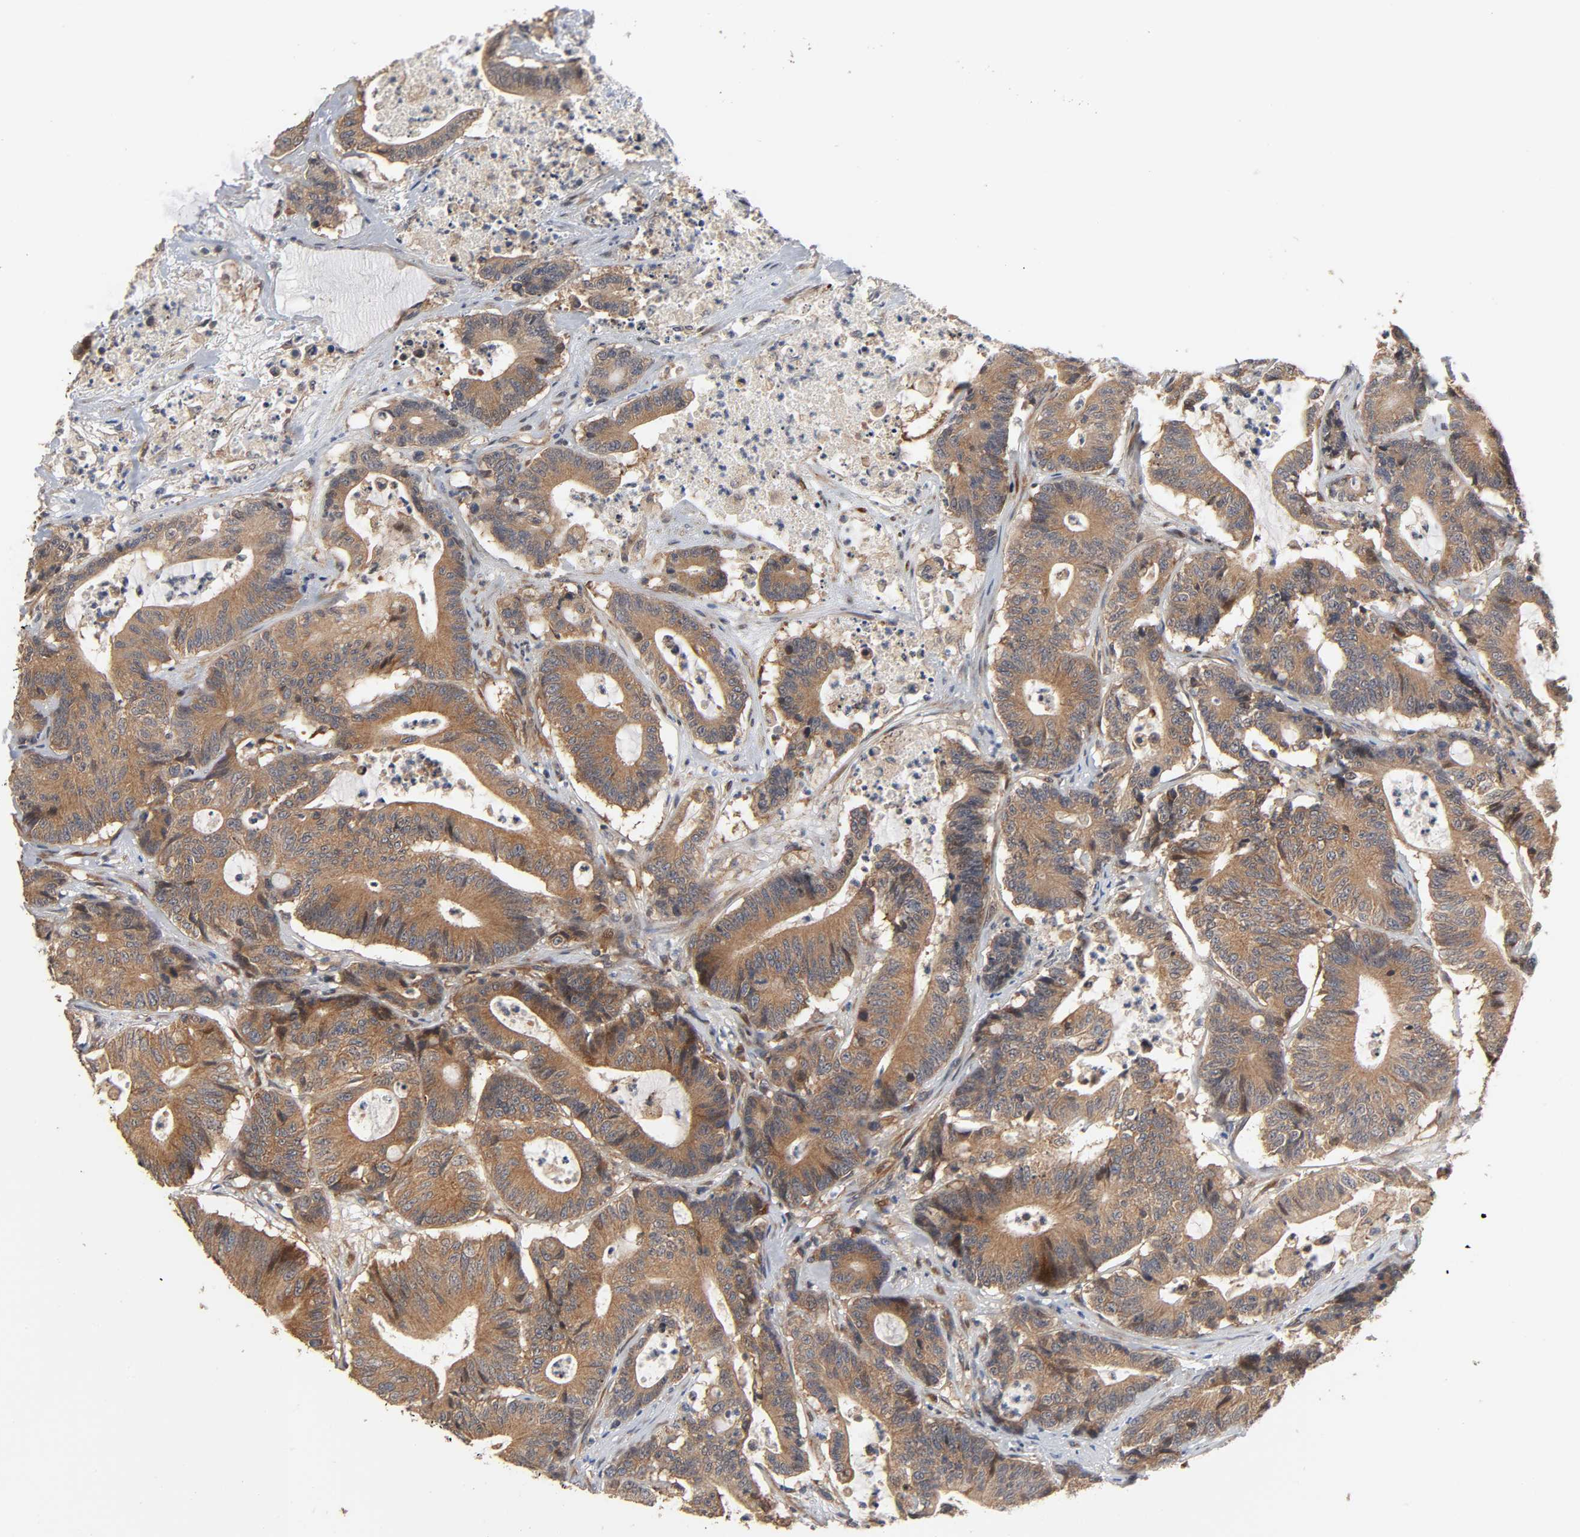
{"staining": {"intensity": "moderate", "quantity": ">75%", "location": "cytoplasmic/membranous"}, "tissue": "colorectal cancer", "cell_type": "Tumor cells", "image_type": "cancer", "snomed": [{"axis": "morphology", "description": "Adenocarcinoma, NOS"}, {"axis": "topography", "description": "Colon"}], "caption": "Tumor cells display medium levels of moderate cytoplasmic/membranous staining in approximately >75% of cells in colorectal cancer (adenocarcinoma).", "gene": "NEMF", "patient": {"sex": "female", "age": 84}}